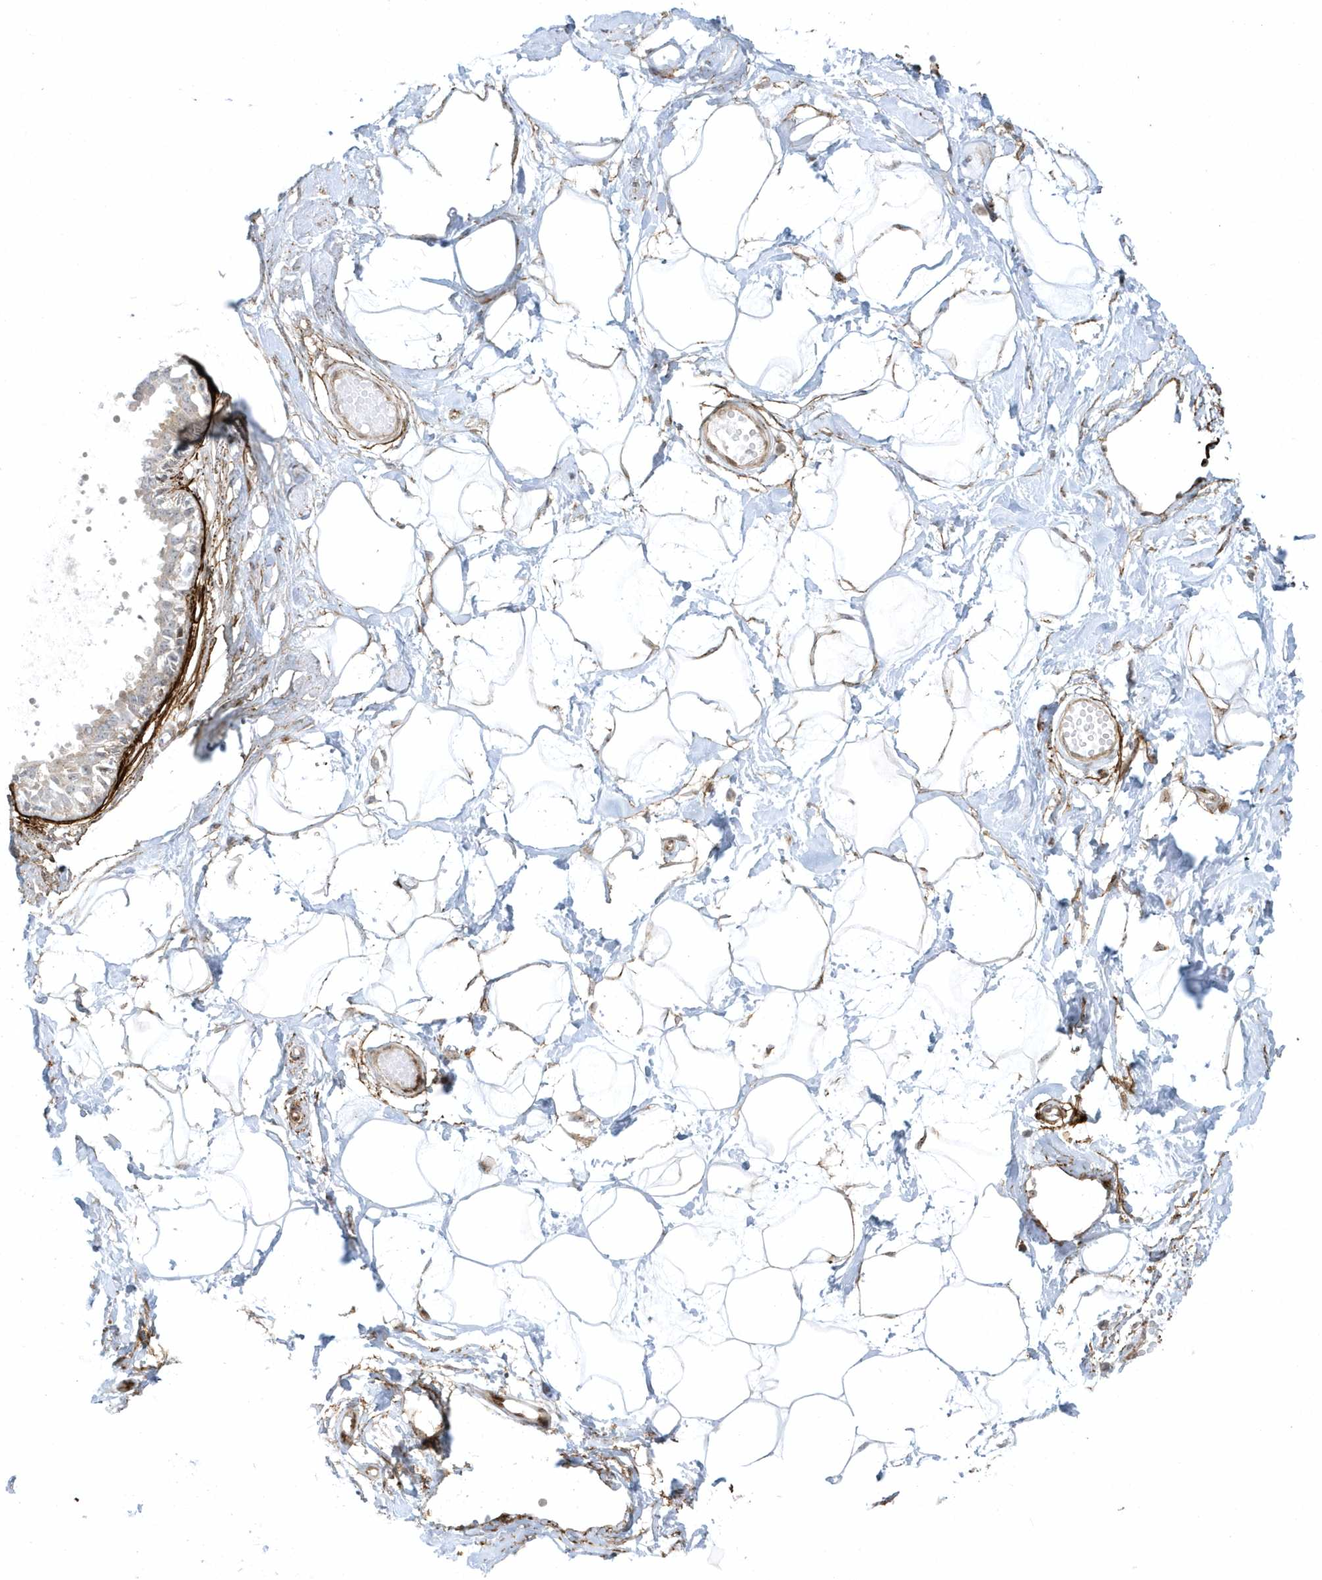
{"staining": {"intensity": "weak", "quantity": "25%-75%", "location": "cytoplasmic/membranous"}, "tissue": "breast", "cell_type": "Adipocytes", "image_type": "normal", "snomed": [{"axis": "morphology", "description": "Normal tissue, NOS"}, {"axis": "topography", "description": "Breast"}], "caption": "Immunohistochemical staining of unremarkable breast shows weak cytoplasmic/membranous protein positivity in about 25%-75% of adipocytes. The staining was performed using DAB (3,3'-diaminobenzidine), with brown indicating positive protein expression. Nuclei are stained blue with hematoxylin.", "gene": "MASP2", "patient": {"sex": "female", "age": 45}}